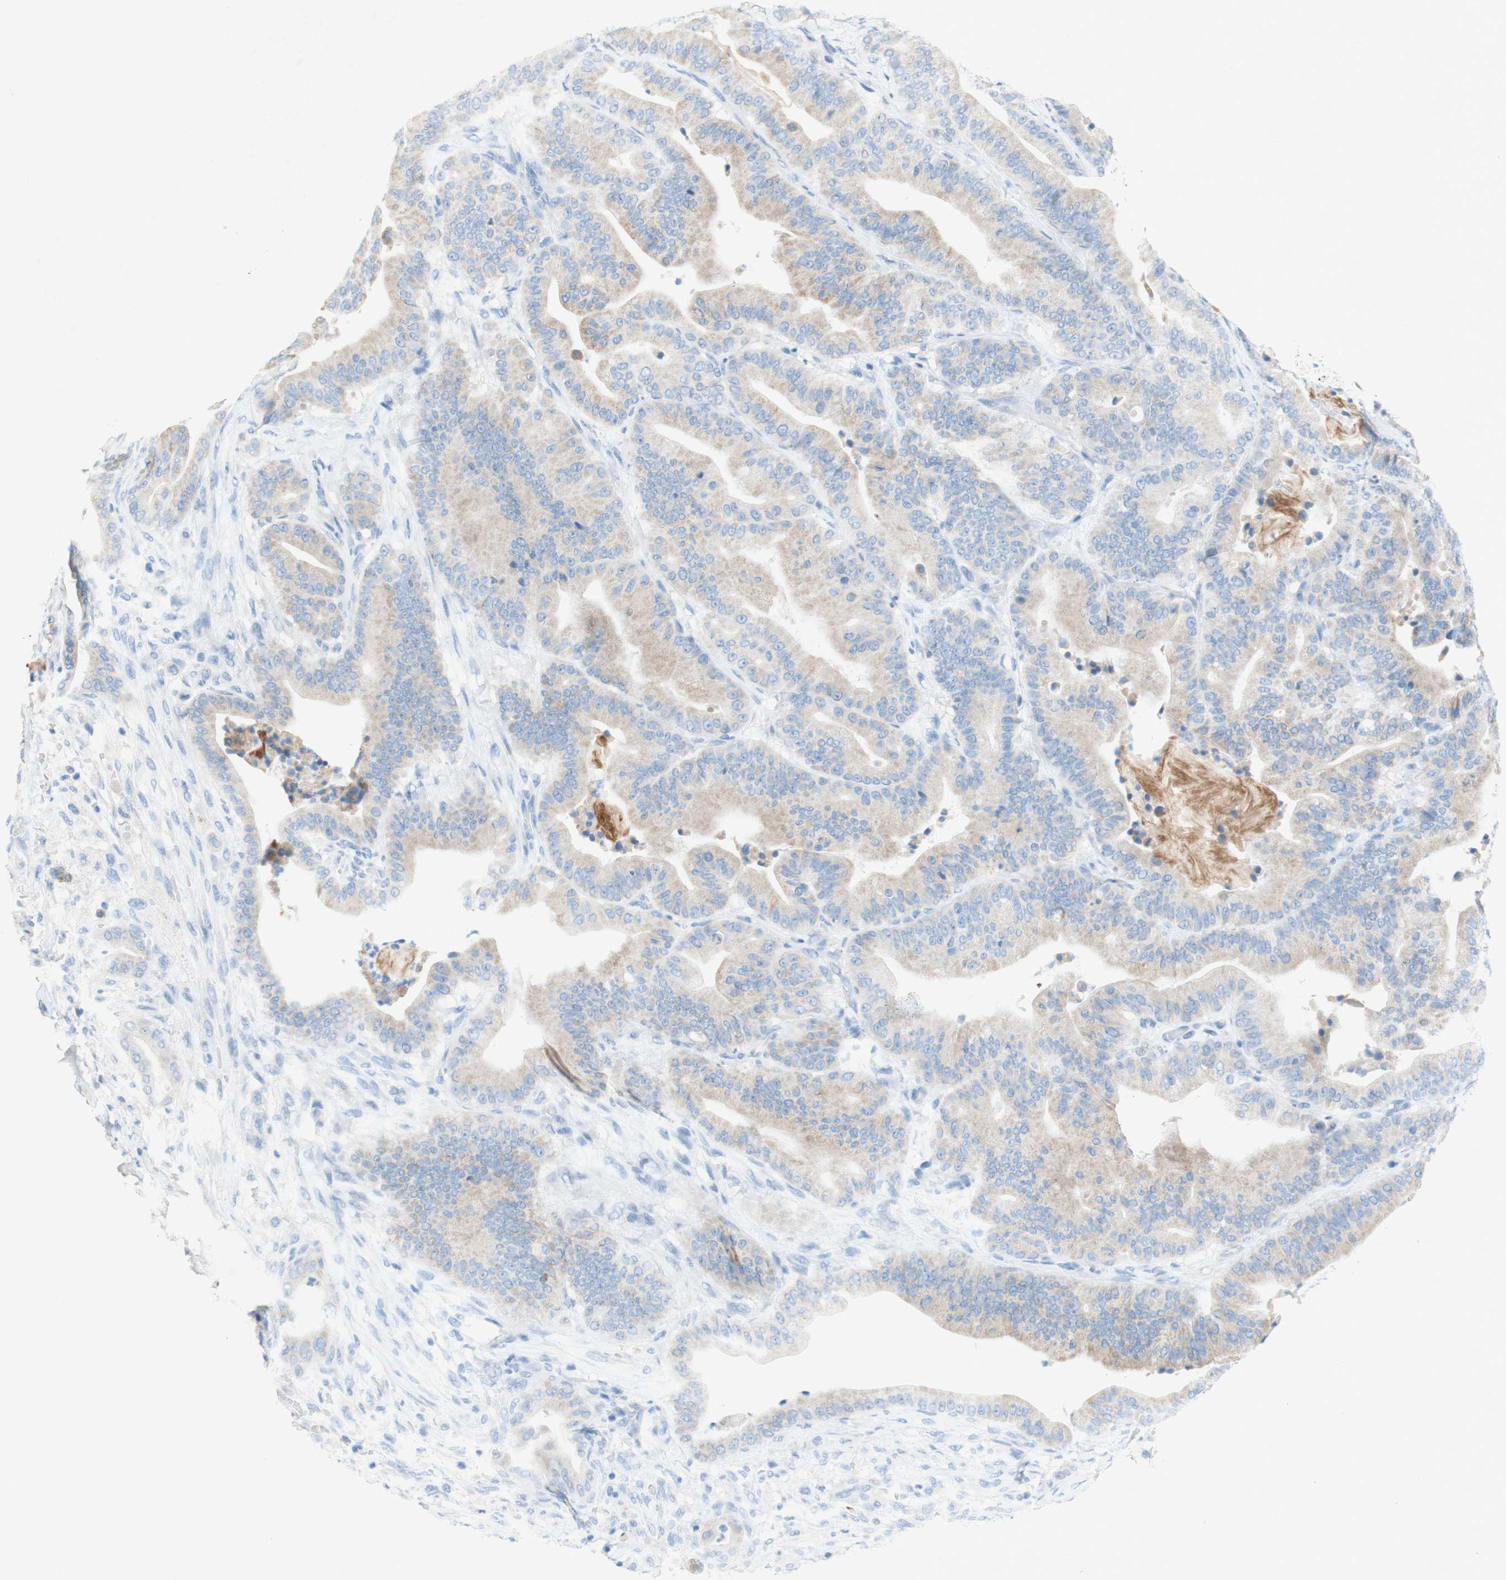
{"staining": {"intensity": "weak", "quantity": "25%-75%", "location": "cytoplasmic/membranous"}, "tissue": "pancreatic cancer", "cell_type": "Tumor cells", "image_type": "cancer", "snomed": [{"axis": "morphology", "description": "Adenocarcinoma, NOS"}, {"axis": "topography", "description": "Pancreas"}], "caption": "Approximately 25%-75% of tumor cells in pancreatic adenocarcinoma exhibit weak cytoplasmic/membranous protein staining as visualized by brown immunohistochemical staining.", "gene": "POLR2J3", "patient": {"sex": "male", "age": 63}}